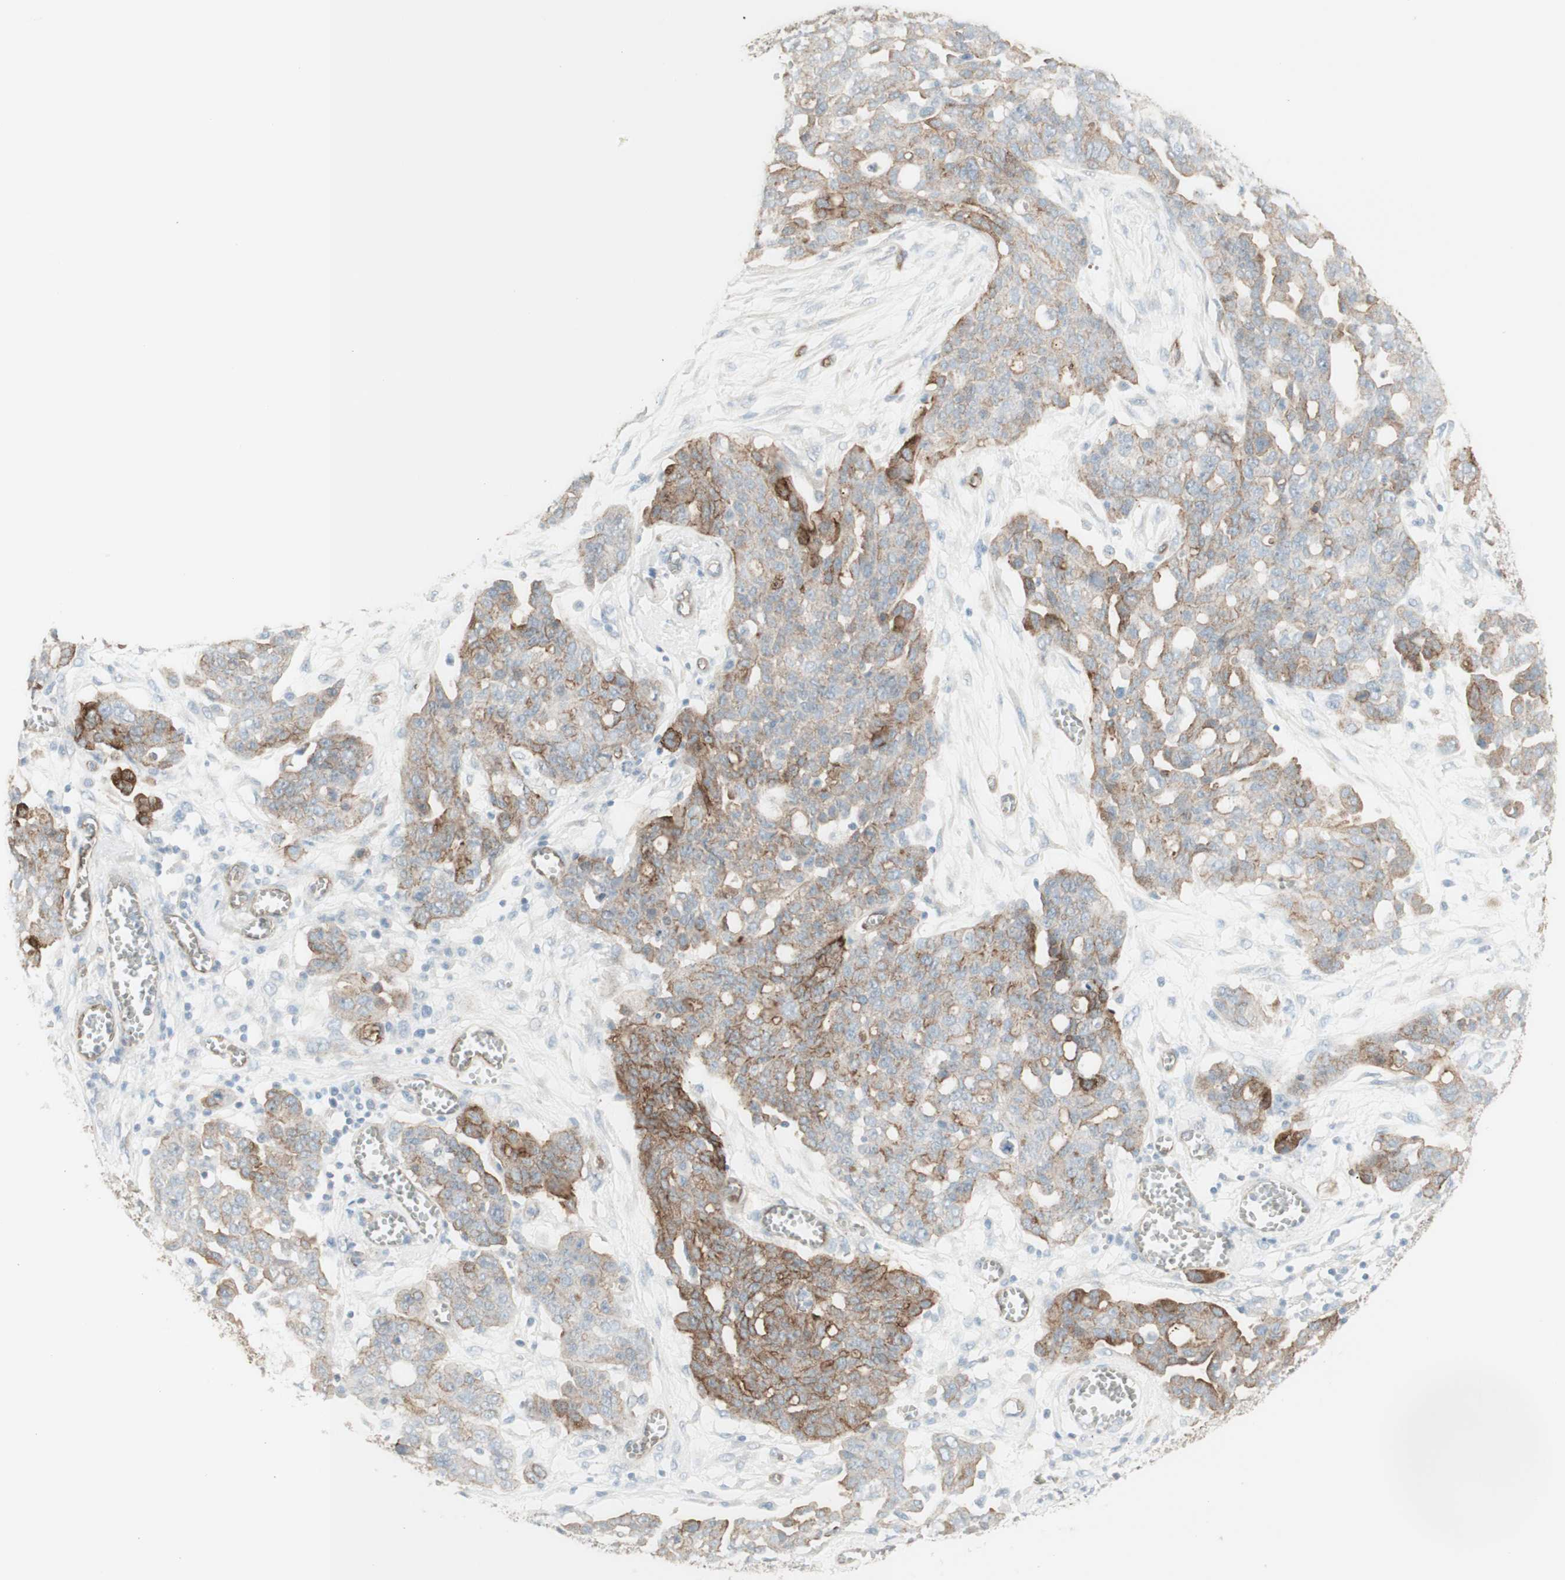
{"staining": {"intensity": "moderate", "quantity": "25%-75%", "location": "cytoplasmic/membranous"}, "tissue": "ovarian cancer", "cell_type": "Tumor cells", "image_type": "cancer", "snomed": [{"axis": "morphology", "description": "Cystadenocarcinoma, serous, NOS"}, {"axis": "topography", "description": "Soft tissue"}, {"axis": "topography", "description": "Ovary"}], "caption": "Serous cystadenocarcinoma (ovarian) stained for a protein (brown) reveals moderate cytoplasmic/membranous positive positivity in approximately 25%-75% of tumor cells.", "gene": "MYO6", "patient": {"sex": "female", "age": 57}}